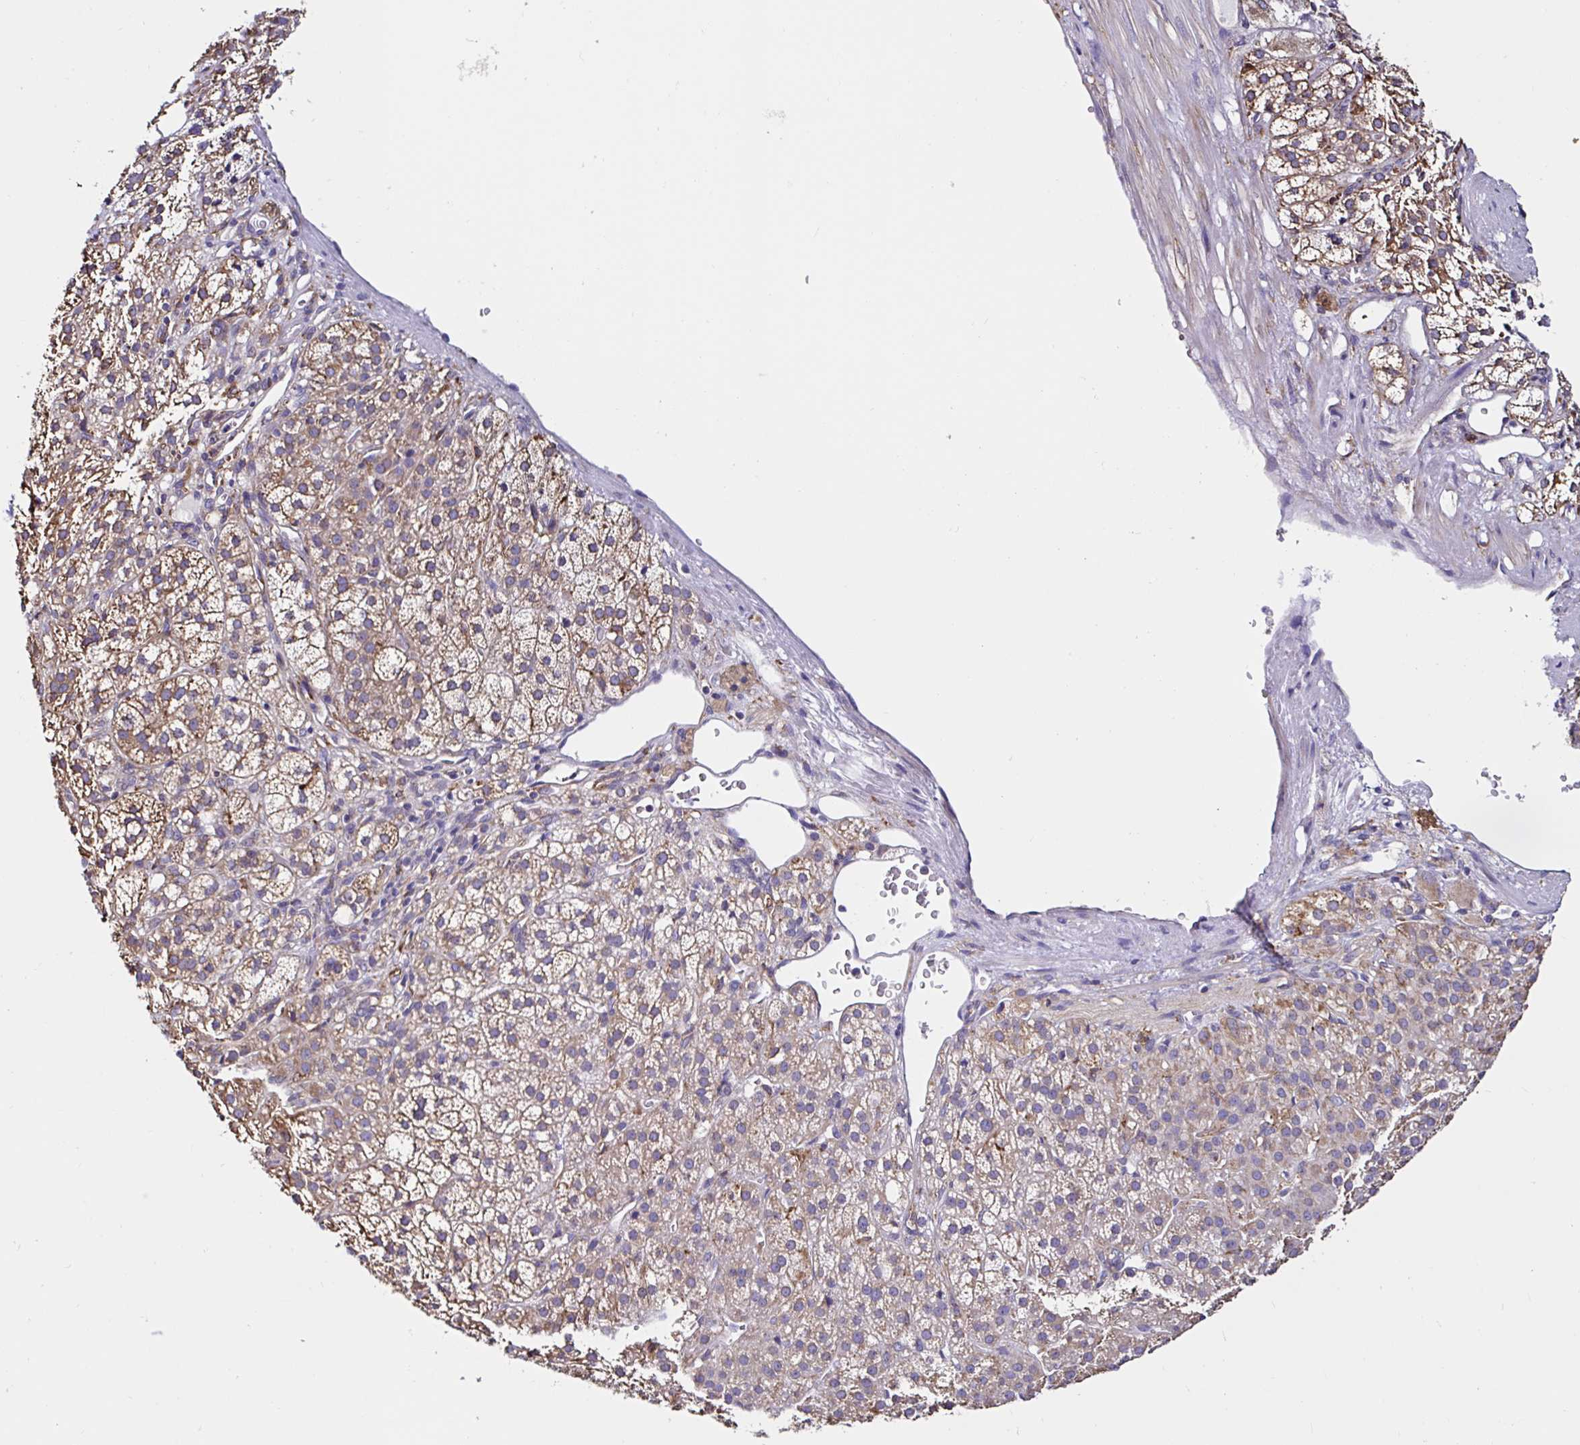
{"staining": {"intensity": "moderate", "quantity": "25%-75%", "location": "cytoplasmic/membranous"}, "tissue": "adrenal gland", "cell_type": "Glandular cells", "image_type": "normal", "snomed": [{"axis": "morphology", "description": "Normal tissue, NOS"}, {"axis": "topography", "description": "Adrenal gland"}], "caption": "This image exhibits unremarkable adrenal gland stained with immunohistochemistry (IHC) to label a protein in brown. The cytoplasmic/membranous of glandular cells show moderate positivity for the protein. Nuclei are counter-stained blue.", "gene": "MSR1", "patient": {"sex": "female", "age": 60}}